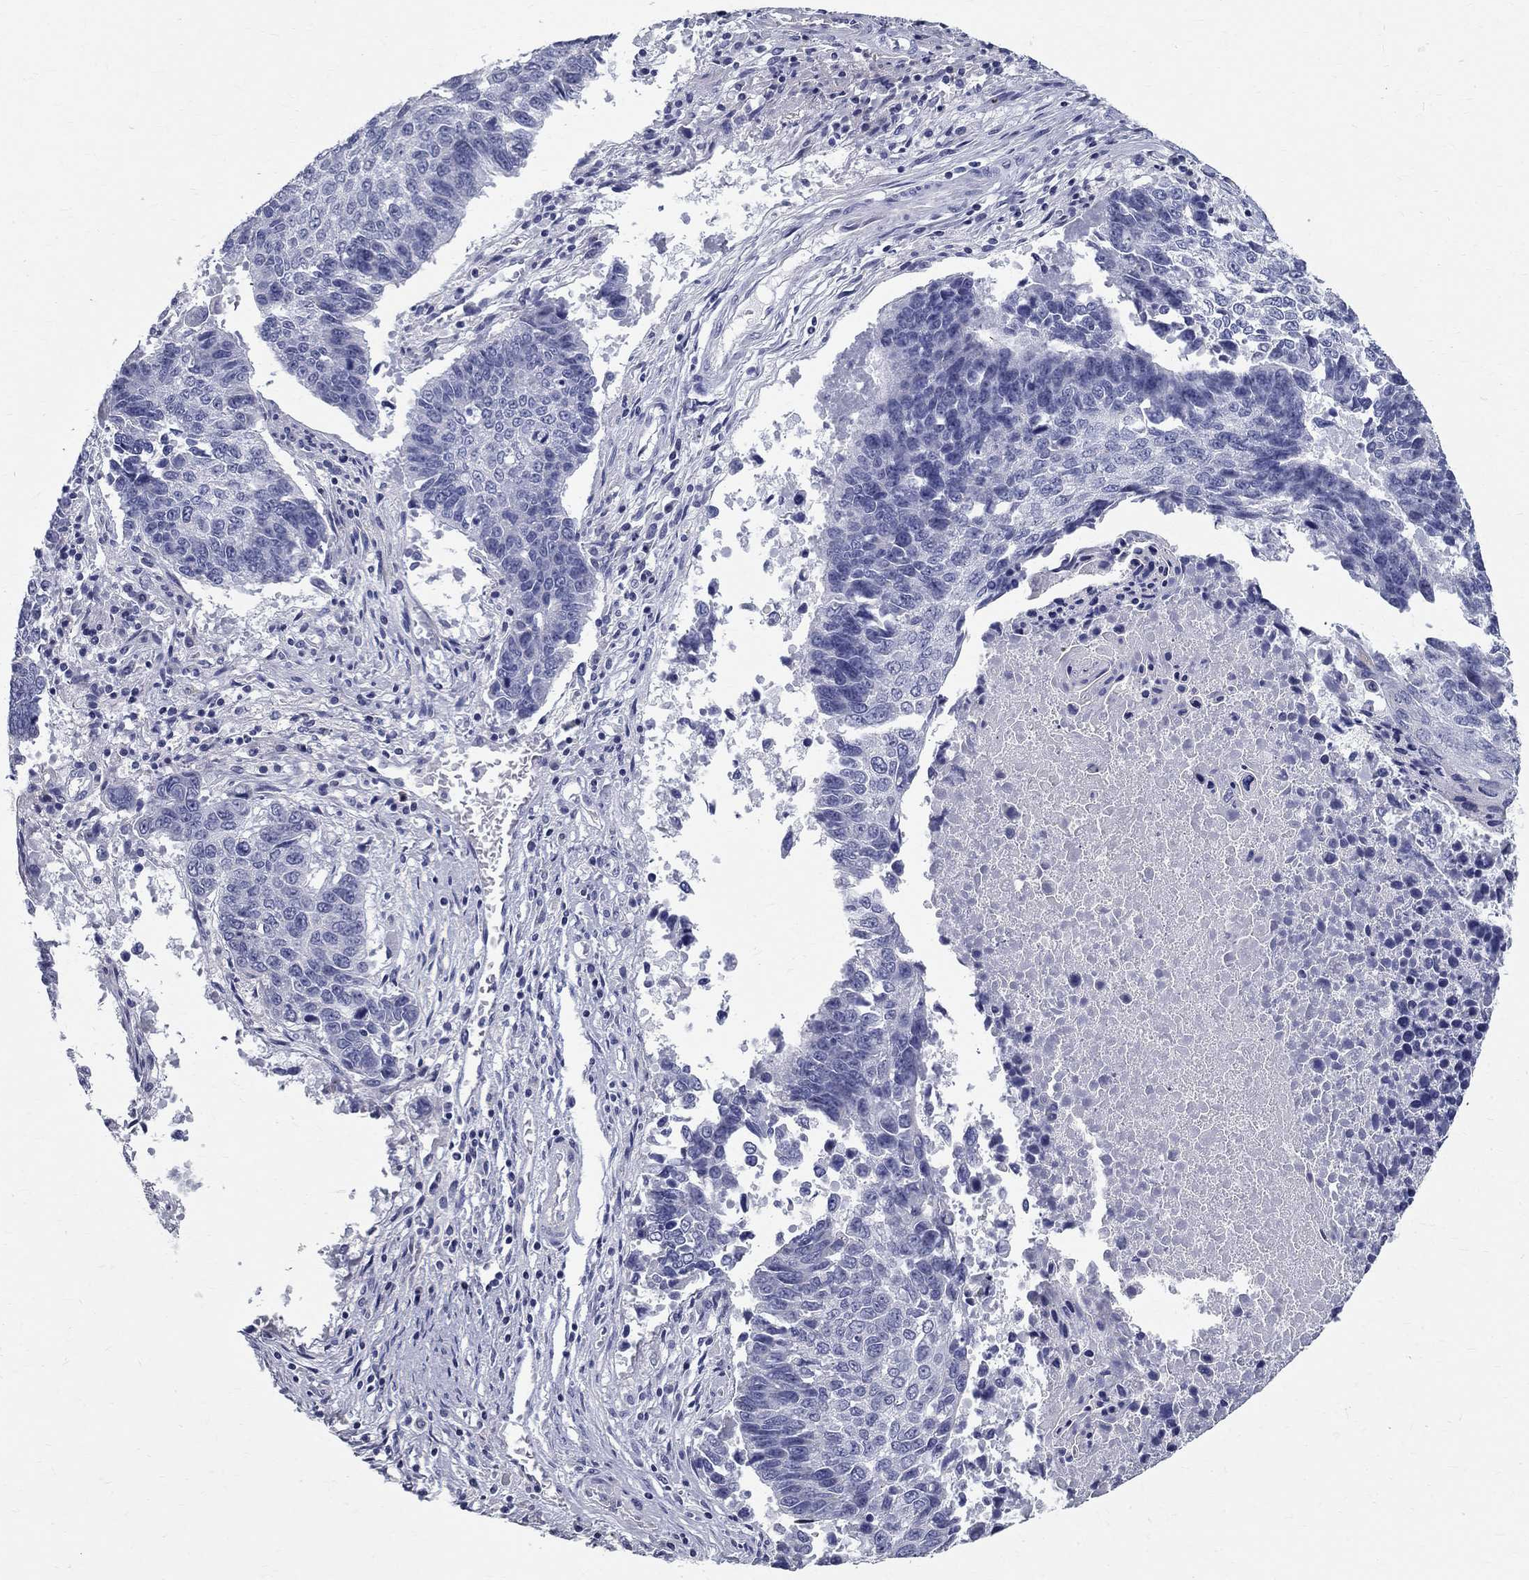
{"staining": {"intensity": "negative", "quantity": "none", "location": "none"}, "tissue": "lung cancer", "cell_type": "Tumor cells", "image_type": "cancer", "snomed": [{"axis": "morphology", "description": "Squamous cell carcinoma, NOS"}, {"axis": "topography", "description": "Lung"}], "caption": "IHC image of neoplastic tissue: human lung squamous cell carcinoma stained with DAB (3,3'-diaminobenzidine) shows no significant protein positivity in tumor cells. (Immunohistochemistry (ihc), brightfield microscopy, high magnification).", "gene": "TGM4", "patient": {"sex": "male", "age": 73}}